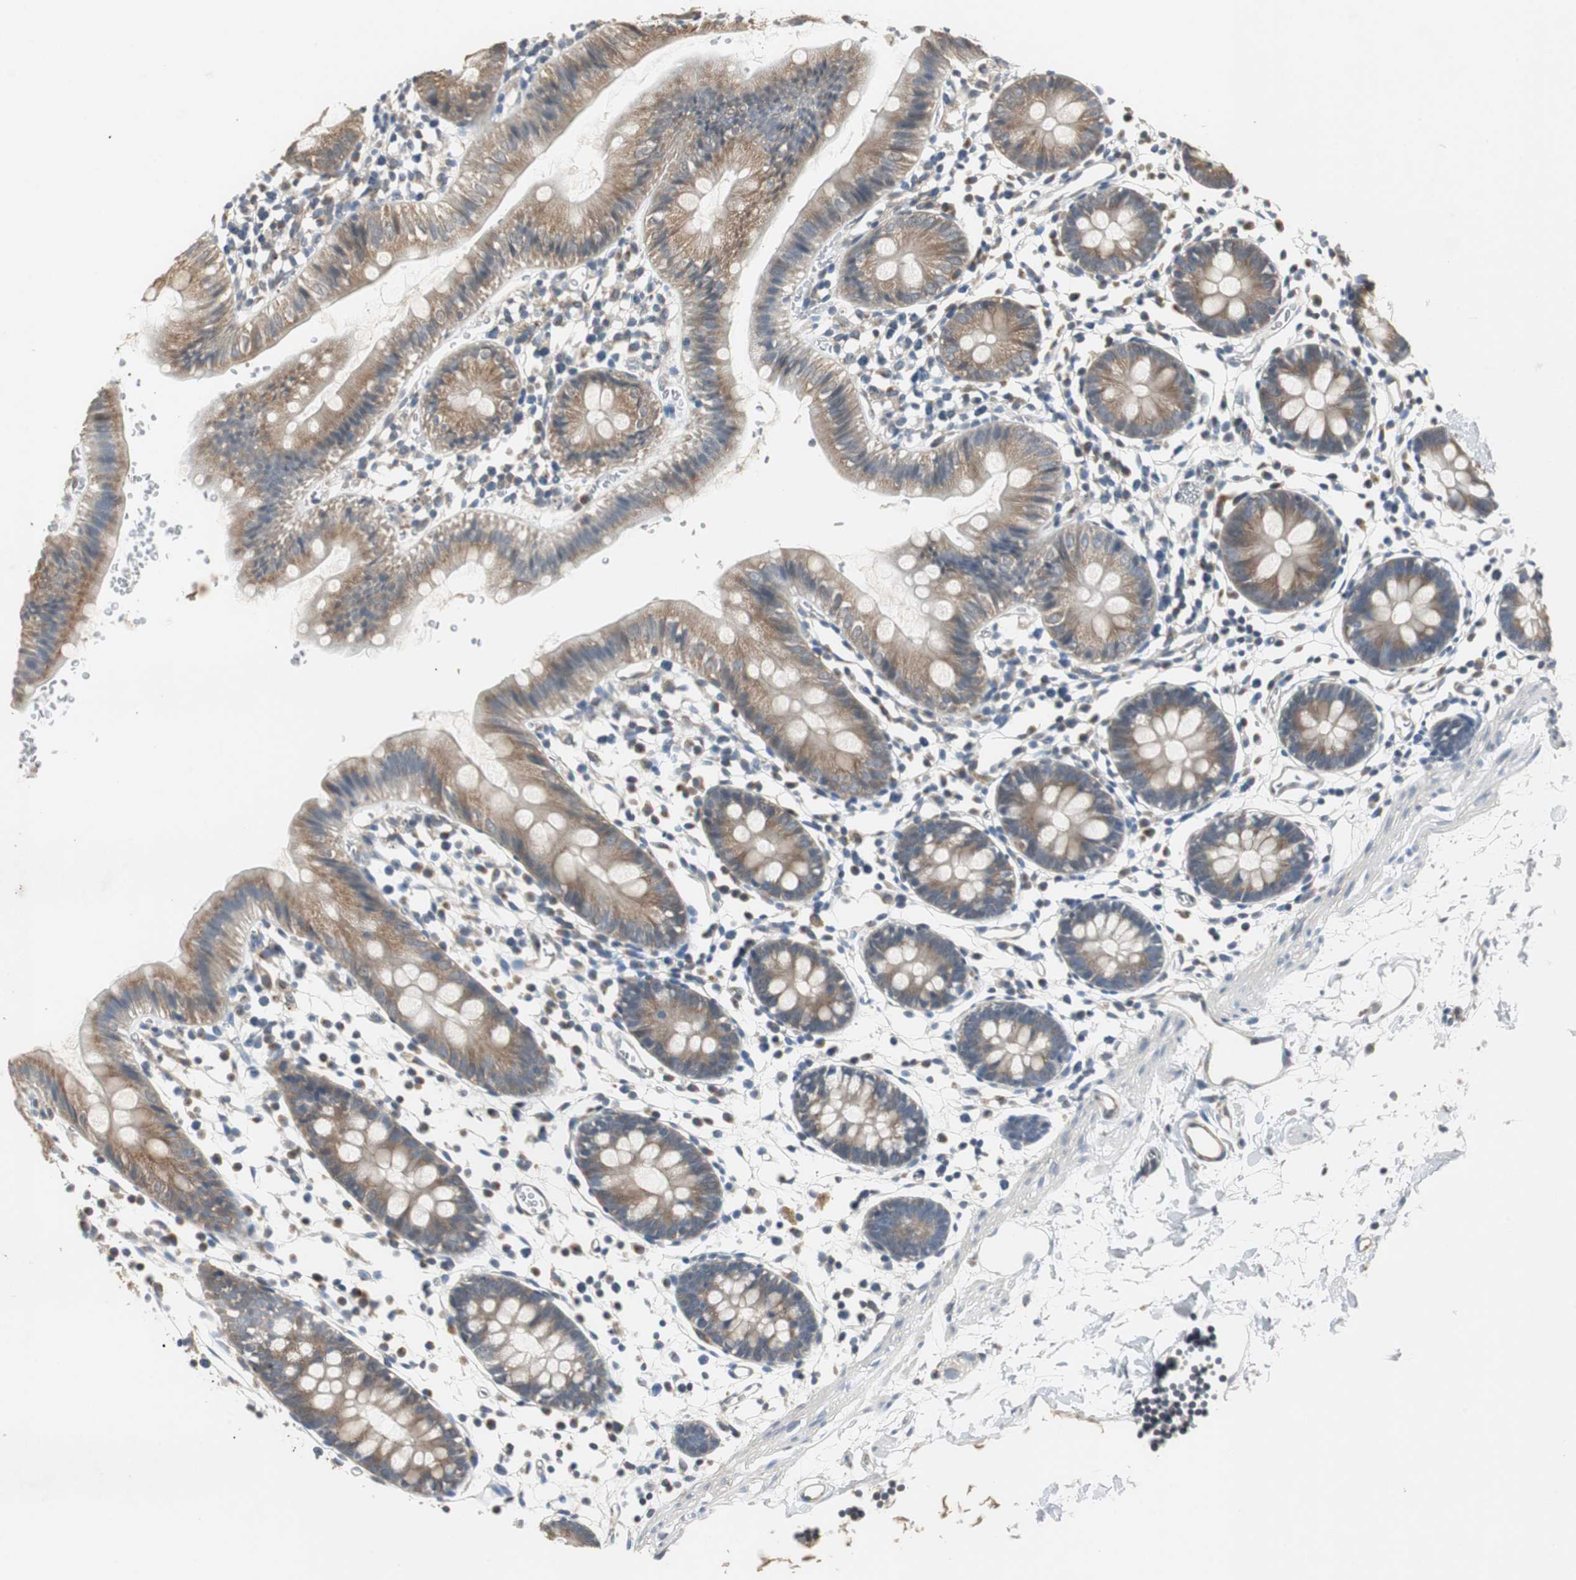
{"staining": {"intensity": "weak", "quantity": "25%-75%", "location": "cytoplasmic/membranous"}, "tissue": "colon", "cell_type": "Endothelial cells", "image_type": "normal", "snomed": [{"axis": "morphology", "description": "Normal tissue, NOS"}, {"axis": "topography", "description": "Colon"}], "caption": "Immunohistochemistry (IHC) histopathology image of benign colon stained for a protein (brown), which demonstrates low levels of weak cytoplasmic/membranous staining in about 25%-75% of endothelial cells.", "gene": "JTB", "patient": {"sex": "male", "age": 14}}